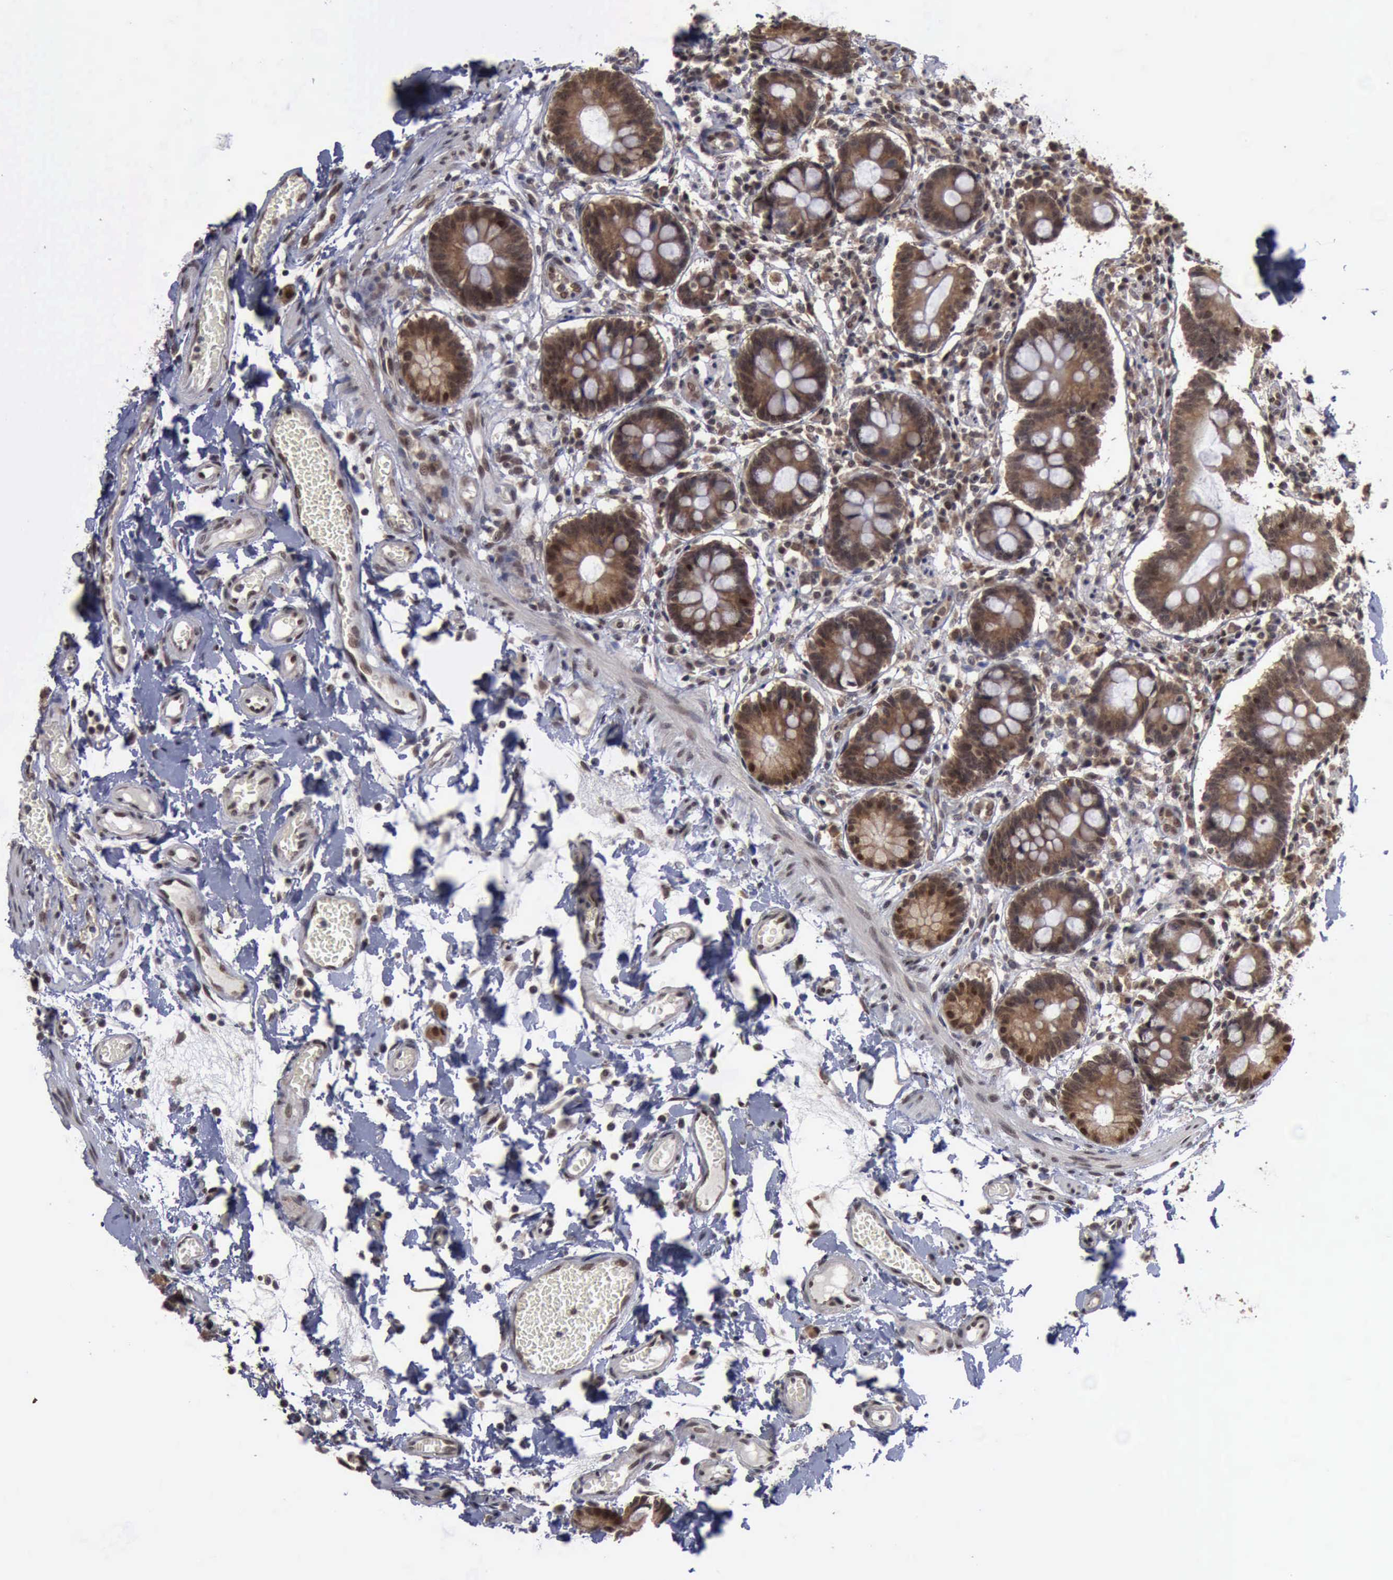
{"staining": {"intensity": "moderate", "quantity": "25%-75%", "location": "cytoplasmic/membranous,nuclear"}, "tissue": "small intestine", "cell_type": "Glandular cells", "image_type": "normal", "snomed": [{"axis": "morphology", "description": "Normal tissue, NOS"}, {"axis": "topography", "description": "Small intestine"}], "caption": "Unremarkable small intestine was stained to show a protein in brown. There is medium levels of moderate cytoplasmic/membranous,nuclear staining in approximately 25%-75% of glandular cells. Using DAB (3,3'-diaminobenzidine) (brown) and hematoxylin (blue) stains, captured at high magnification using brightfield microscopy.", "gene": "RTCB", "patient": {"sex": "female", "age": 61}}